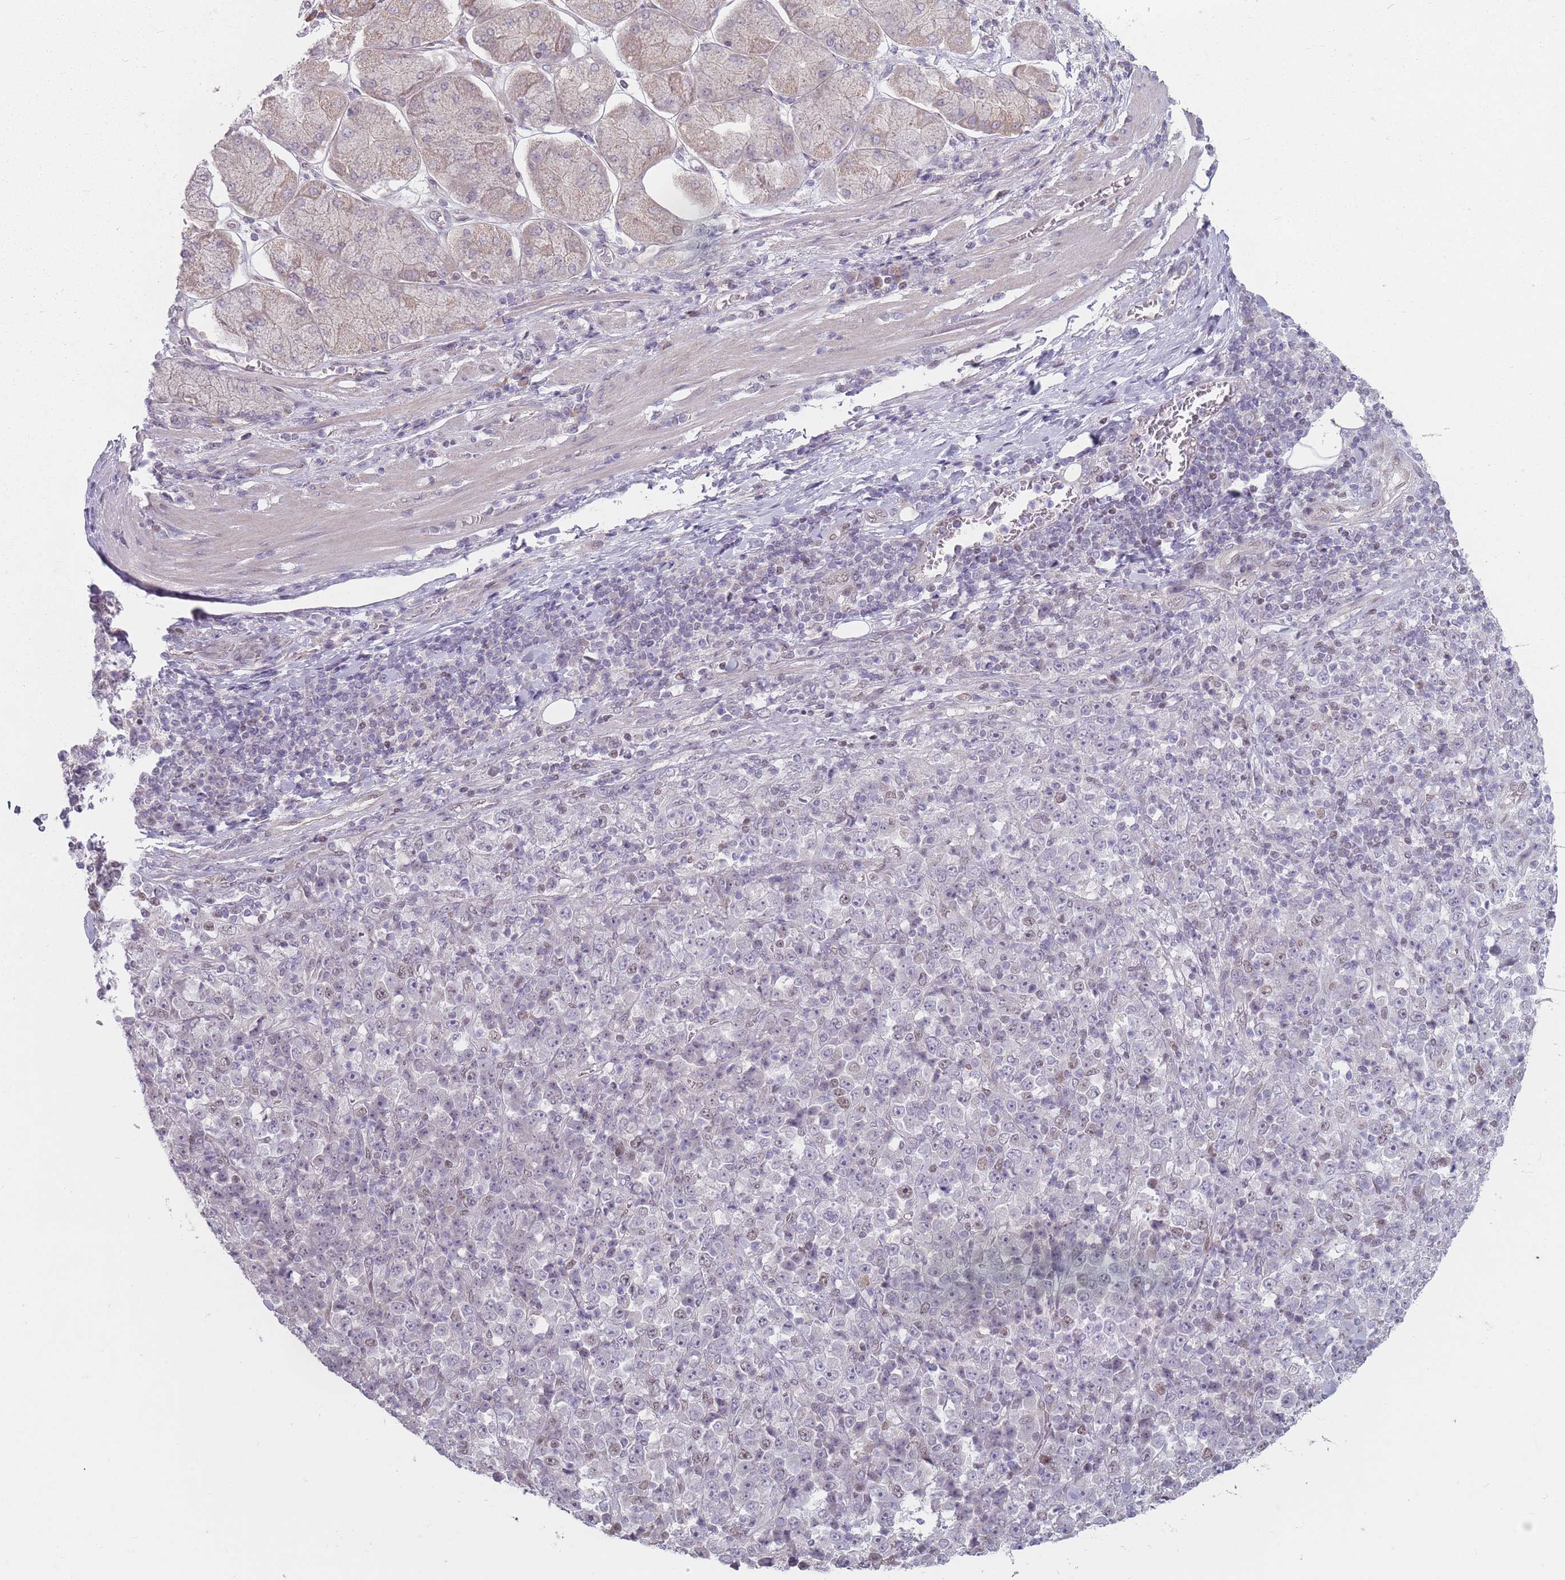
{"staining": {"intensity": "weak", "quantity": "<25%", "location": "nuclear"}, "tissue": "stomach cancer", "cell_type": "Tumor cells", "image_type": "cancer", "snomed": [{"axis": "morphology", "description": "Normal tissue, NOS"}, {"axis": "morphology", "description": "Adenocarcinoma, NOS"}, {"axis": "topography", "description": "Stomach, upper"}, {"axis": "topography", "description": "Stomach"}], "caption": "High magnification brightfield microscopy of adenocarcinoma (stomach) stained with DAB (brown) and counterstained with hematoxylin (blue): tumor cells show no significant positivity.", "gene": "SH3BGRL2", "patient": {"sex": "male", "age": 59}}